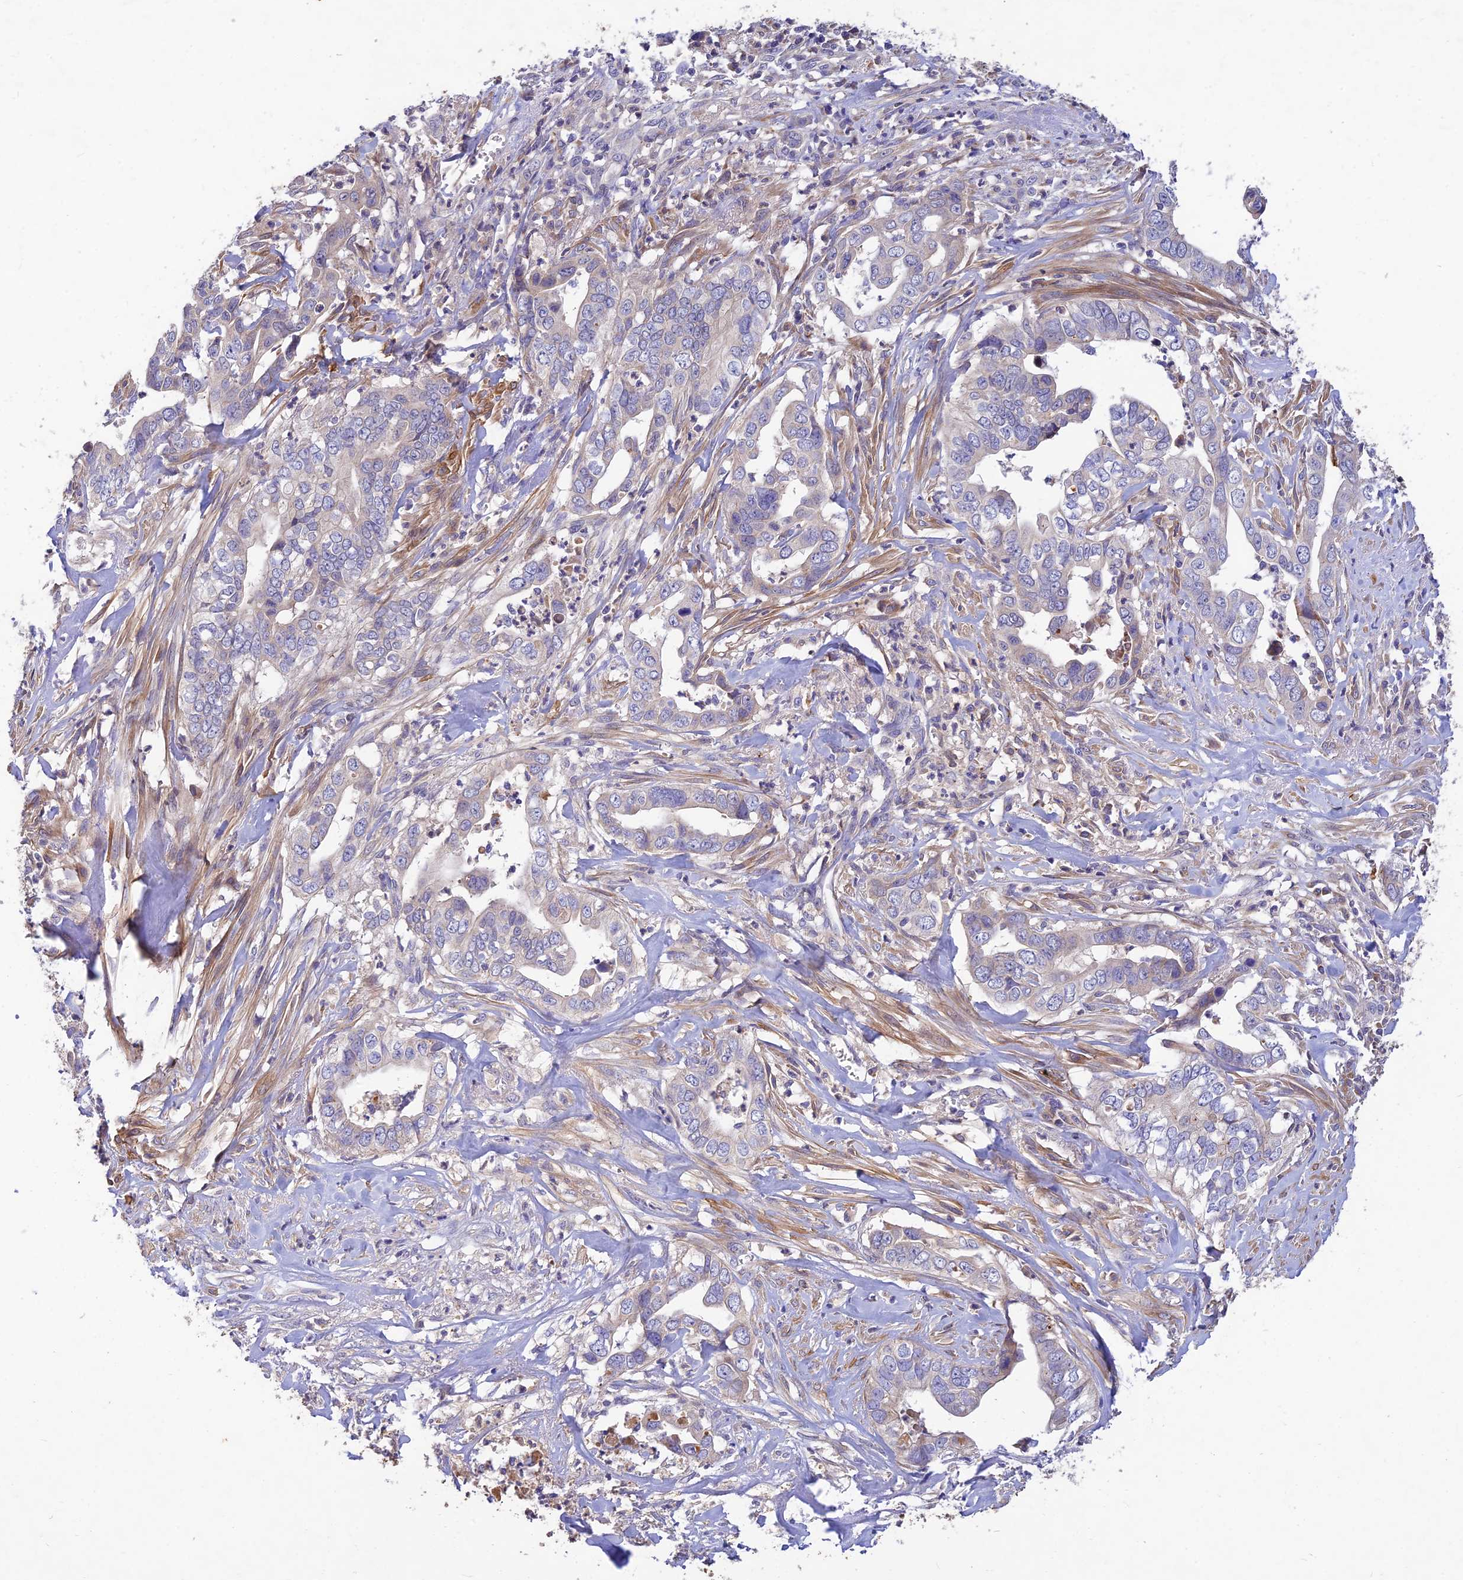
{"staining": {"intensity": "negative", "quantity": "none", "location": "none"}, "tissue": "liver cancer", "cell_type": "Tumor cells", "image_type": "cancer", "snomed": [{"axis": "morphology", "description": "Cholangiocarcinoma"}, {"axis": "topography", "description": "Liver"}], "caption": "This is an IHC image of human liver cholangiocarcinoma. There is no expression in tumor cells.", "gene": "ACSM5", "patient": {"sex": "female", "age": 79}}